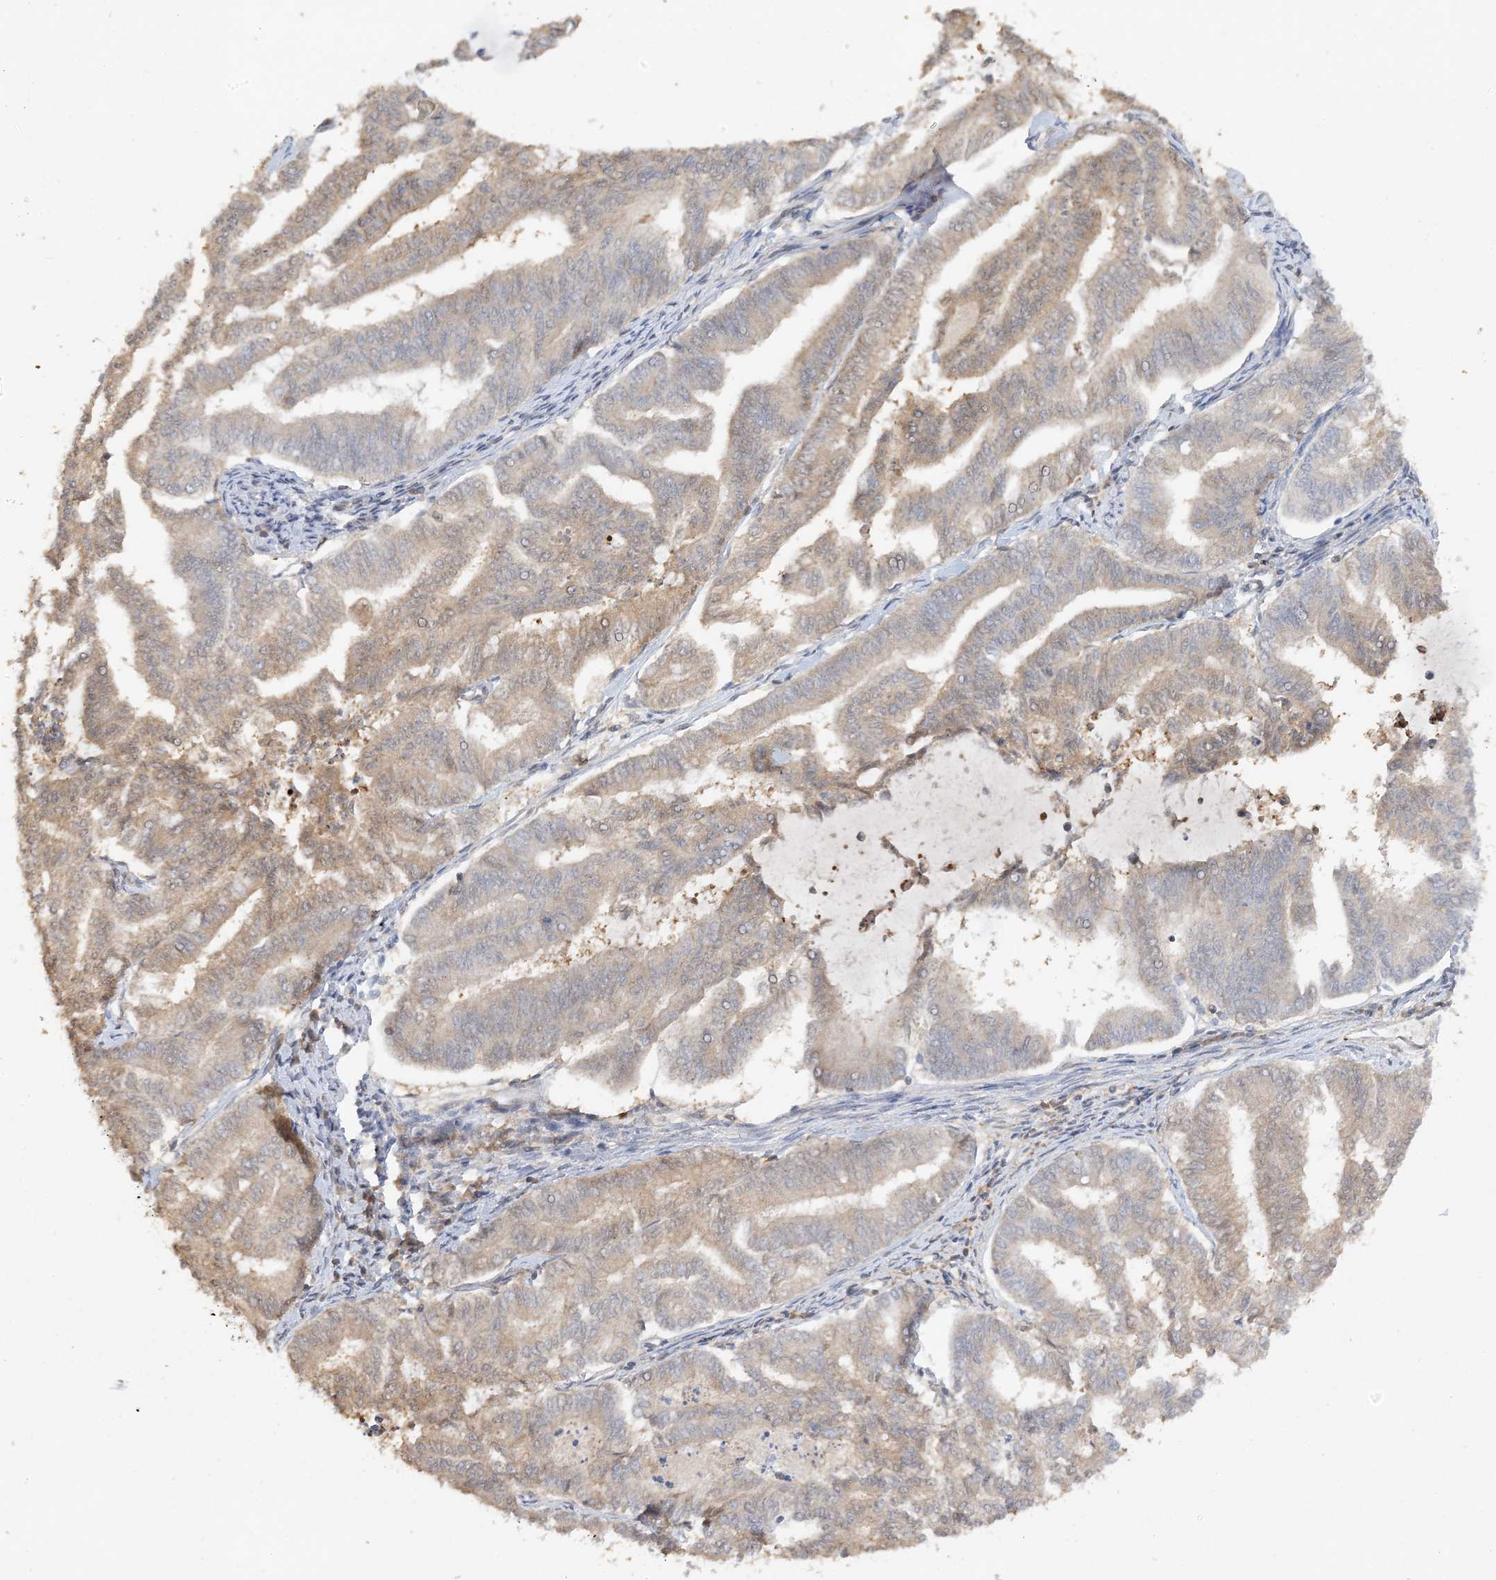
{"staining": {"intensity": "weak", "quantity": "25%-75%", "location": "cytoplasmic/membranous"}, "tissue": "endometrial cancer", "cell_type": "Tumor cells", "image_type": "cancer", "snomed": [{"axis": "morphology", "description": "Adenocarcinoma, NOS"}, {"axis": "topography", "description": "Endometrium"}], "caption": "Immunohistochemistry staining of endometrial adenocarcinoma, which exhibits low levels of weak cytoplasmic/membranous expression in approximately 25%-75% of tumor cells indicating weak cytoplasmic/membranous protein expression. The staining was performed using DAB (brown) for protein detection and nuclei were counterstained in hematoxylin (blue).", "gene": "PHACTR2", "patient": {"sex": "female", "age": 79}}